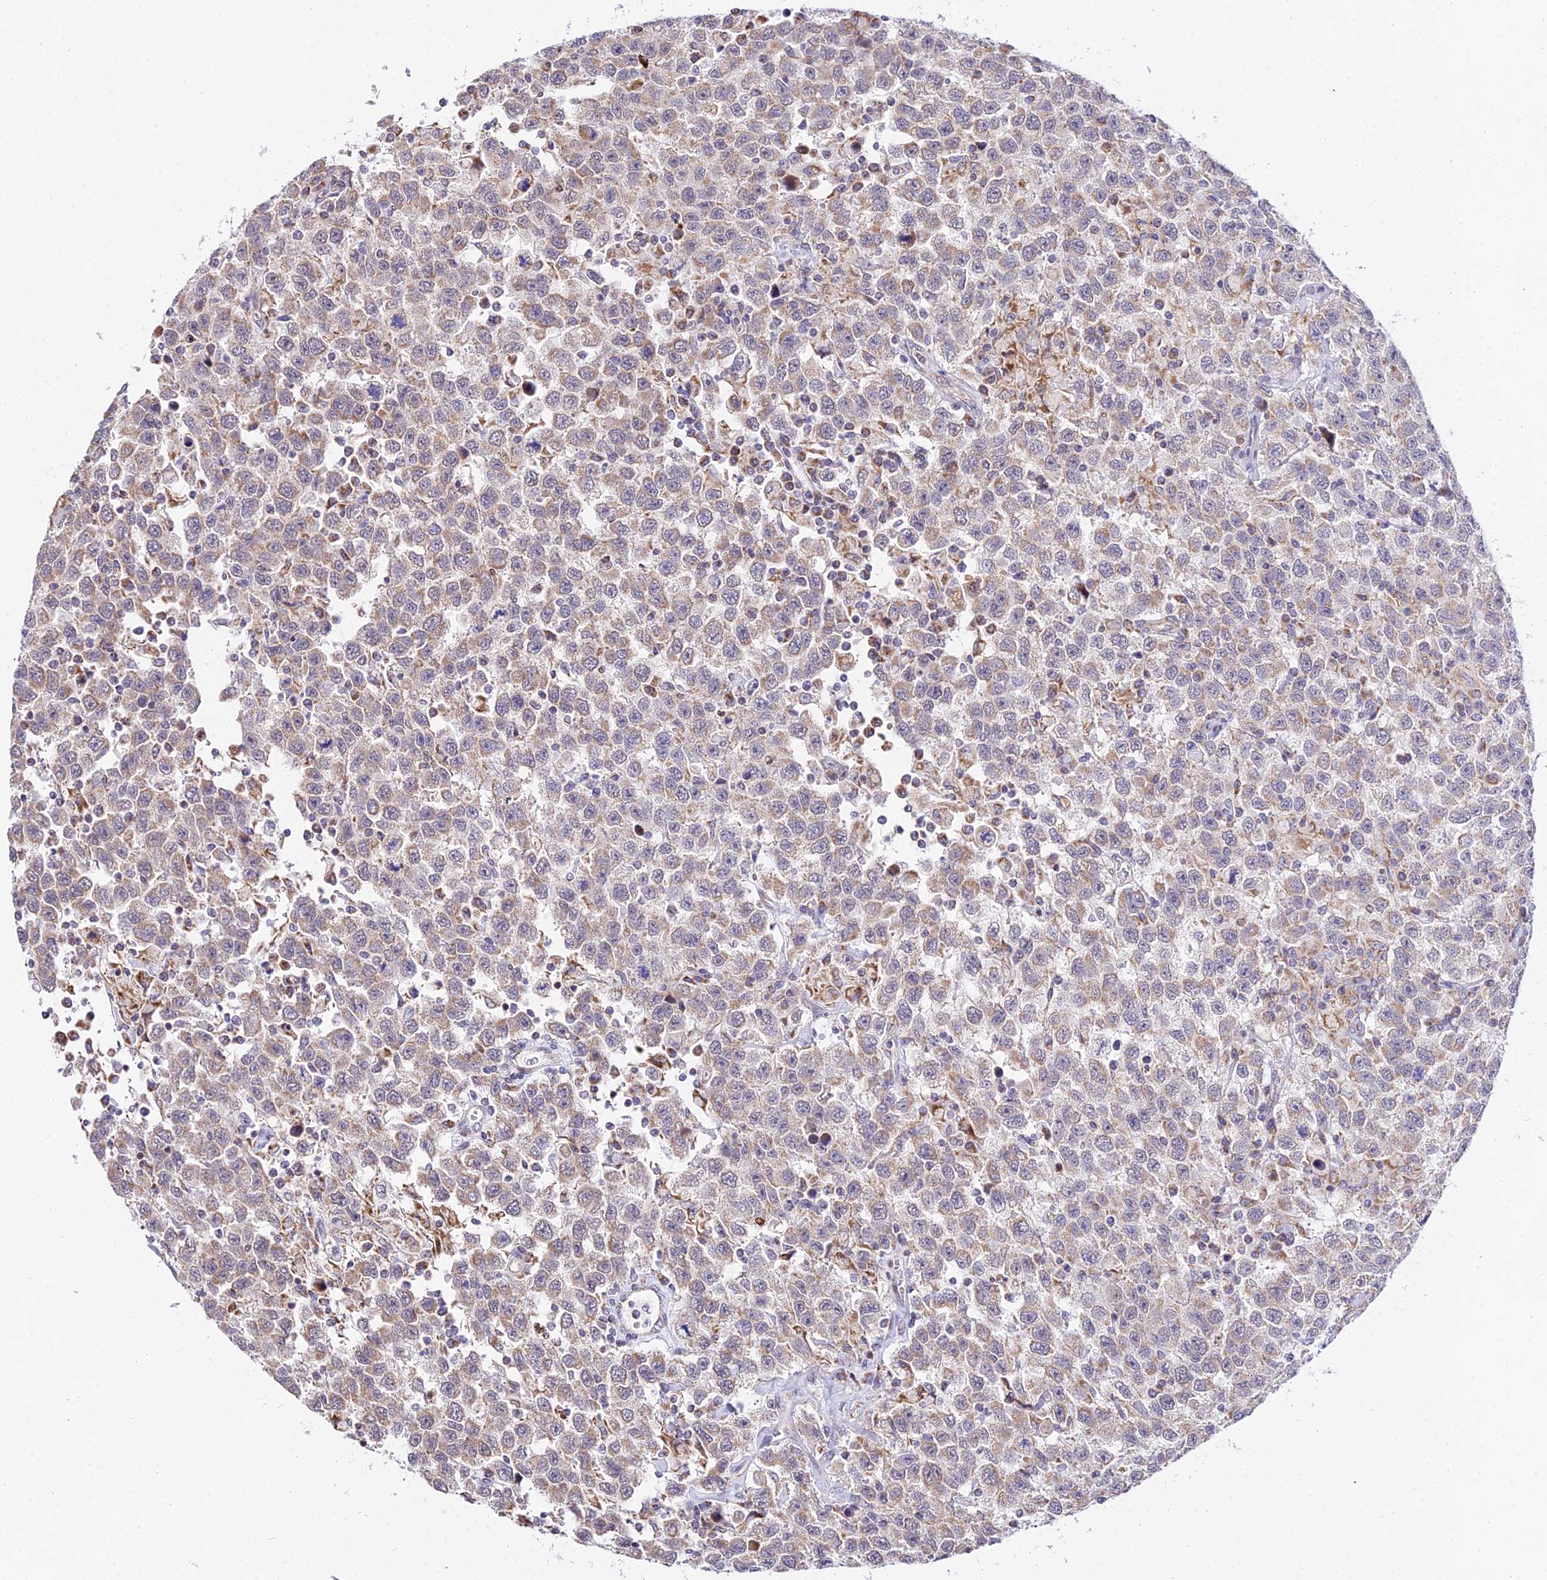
{"staining": {"intensity": "weak", "quantity": "25%-75%", "location": "cytoplasmic/membranous"}, "tissue": "testis cancer", "cell_type": "Tumor cells", "image_type": "cancer", "snomed": [{"axis": "morphology", "description": "Seminoma, NOS"}, {"axis": "topography", "description": "Testis"}], "caption": "Immunohistochemistry (IHC) of testis cancer reveals low levels of weak cytoplasmic/membranous expression in about 25%-75% of tumor cells.", "gene": "ATP5PB", "patient": {"sex": "male", "age": 41}}